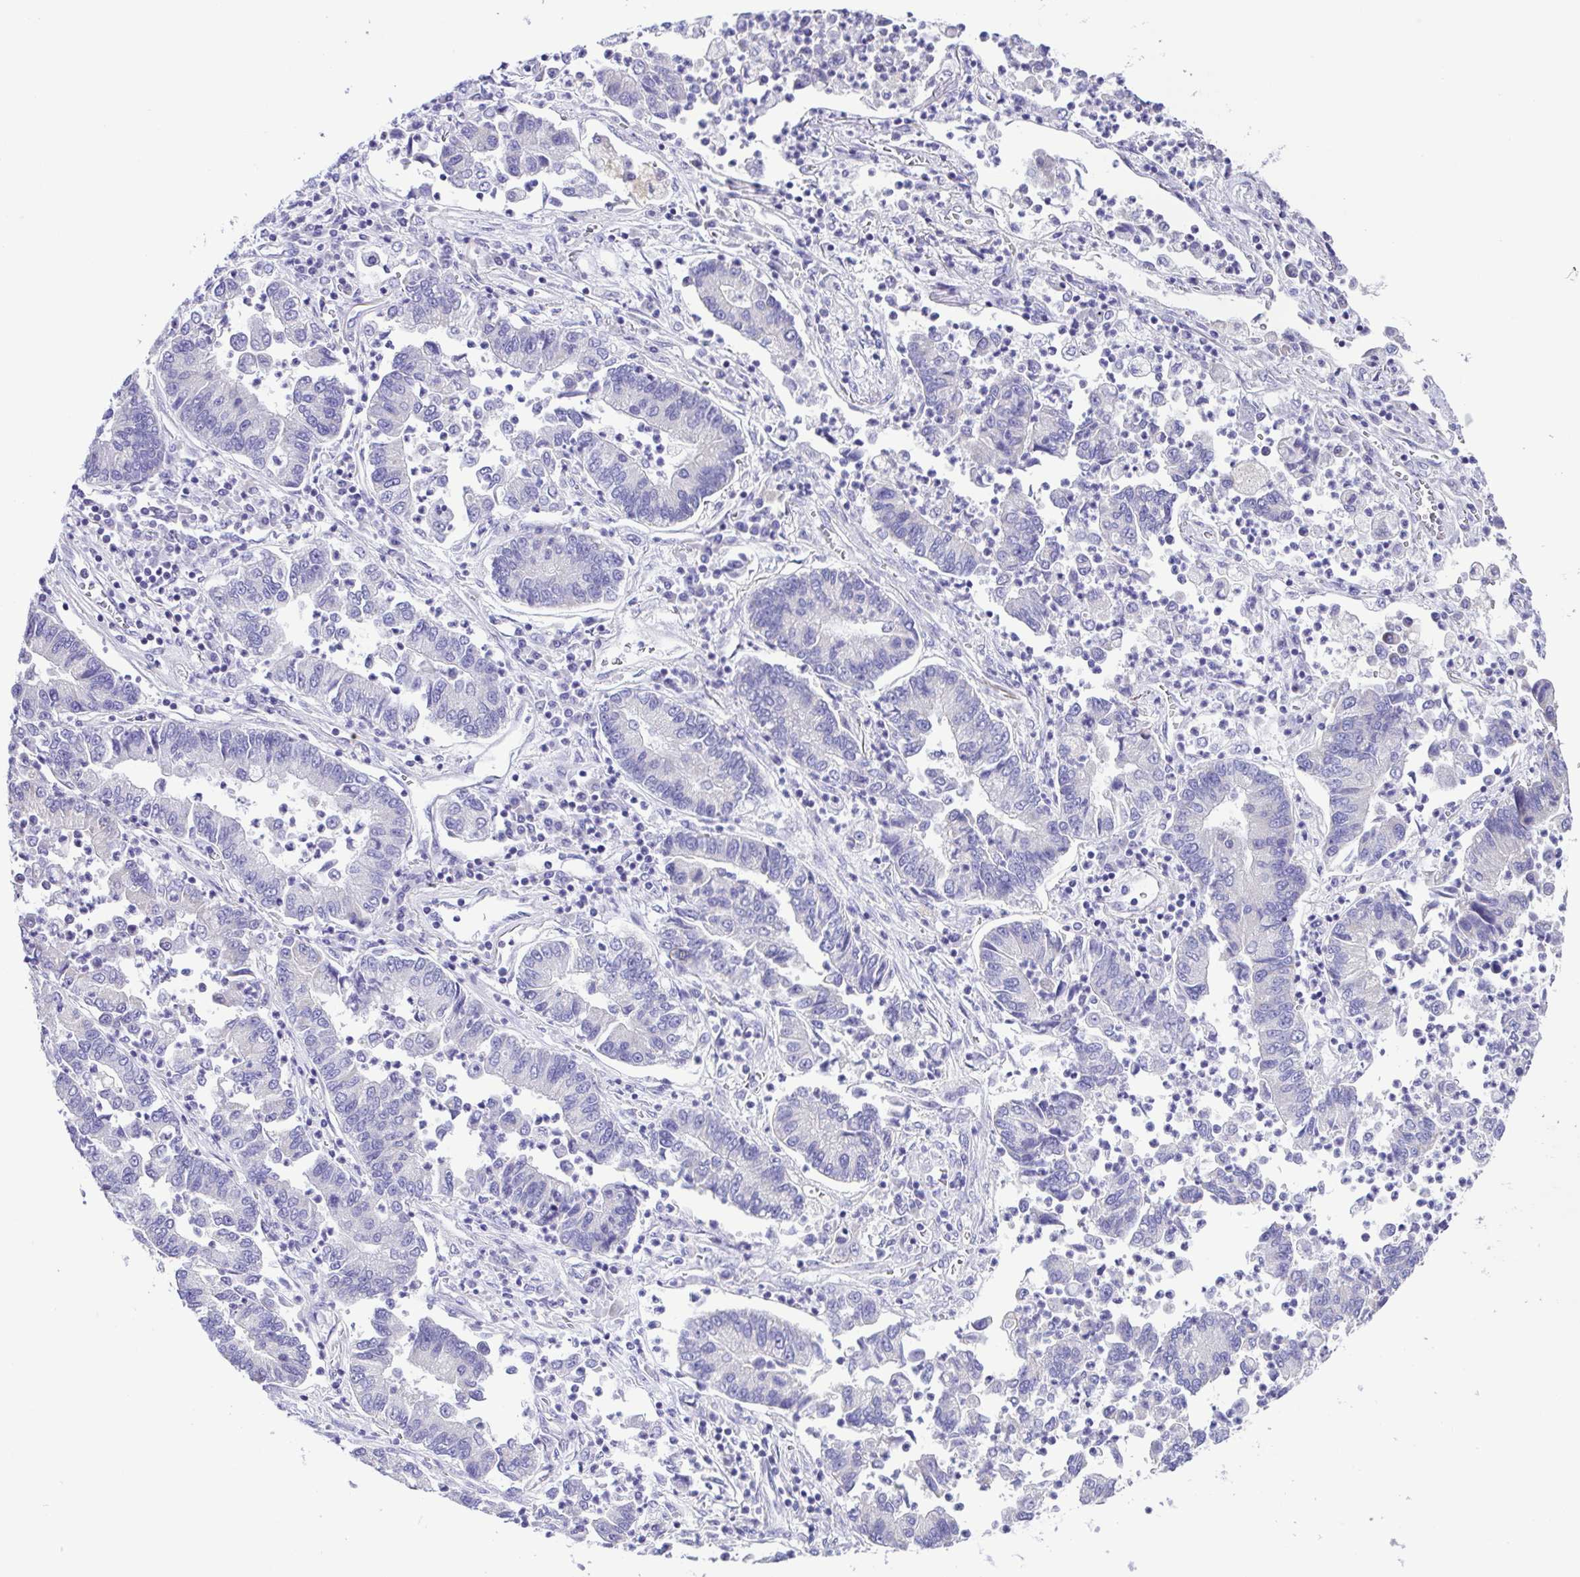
{"staining": {"intensity": "negative", "quantity": "none", "location": "none"}, "tissue": "lung cancer", "cell_type": "Tumor cells", "image_type": "cancer", "snomed": [{"axis": "morphology", "description": "Adenocarcinoma, NOS"}, {"axis": "topography", "description": "Lung"}], "caption": "Human lung adenocarcinoma stained for a protein using immunohistochemistry (IHC) shows no expression in tumor cells.", "gene": "CD72", "patient": {"sex": "female", "age": 57}}